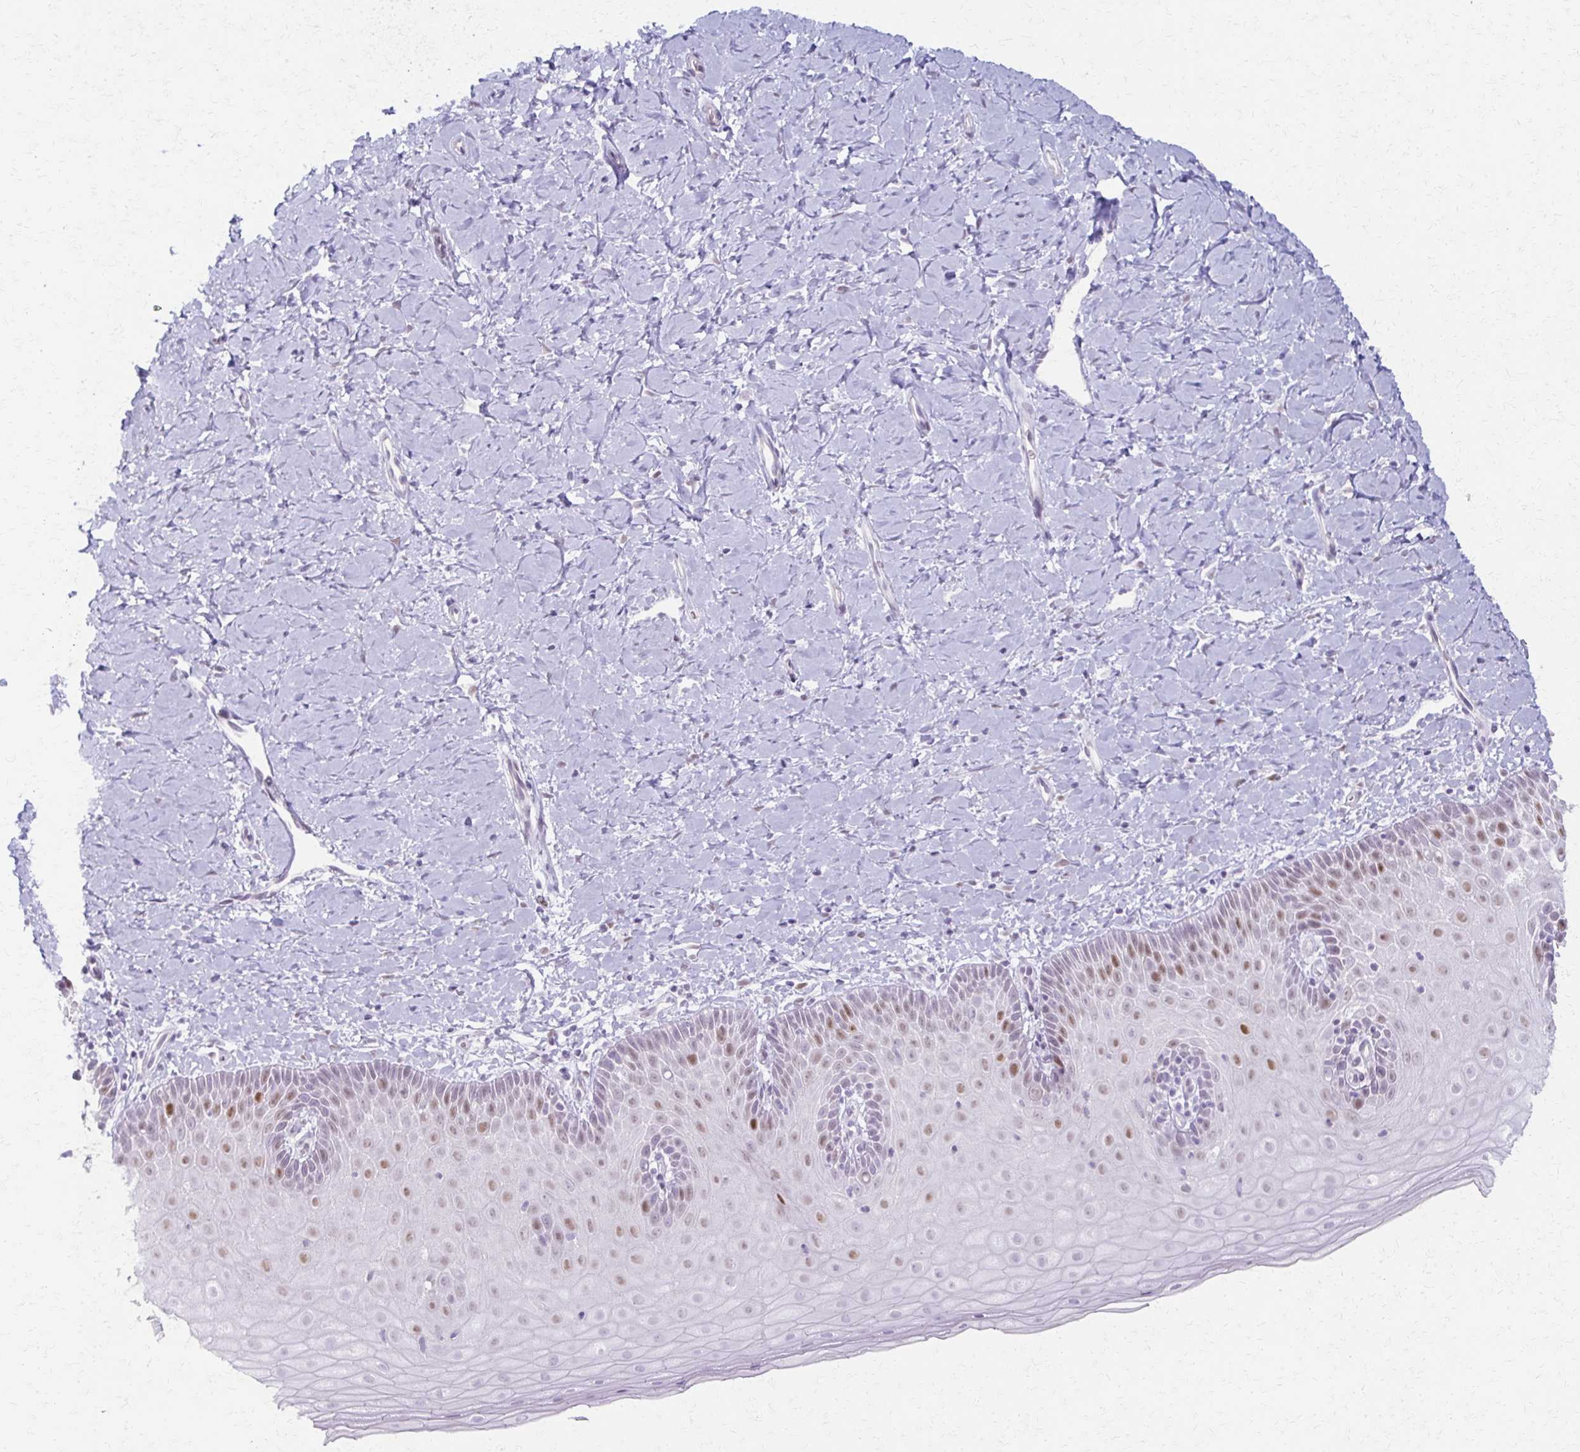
{"staining": {"intensity": "moderate", "quantity": "<25%", "location": "nuclear"}, "tissue": "cervix", "cell_type": "Squamous epithelial cells", "image_type": "normal", "snomed": [{"axis": "morphology", "description": "Normal tissue, NOS"}, {"axis": "topography", "description": "Cervix"}], "caption": "Approximately <25% of squamous epithelial cells in unremarkable cervix display moderate nuclear protein expression as visualized by brown immunohistochemical staining.", "gene": "MORC4", "patient": {"sex": "female", "age": 37}}